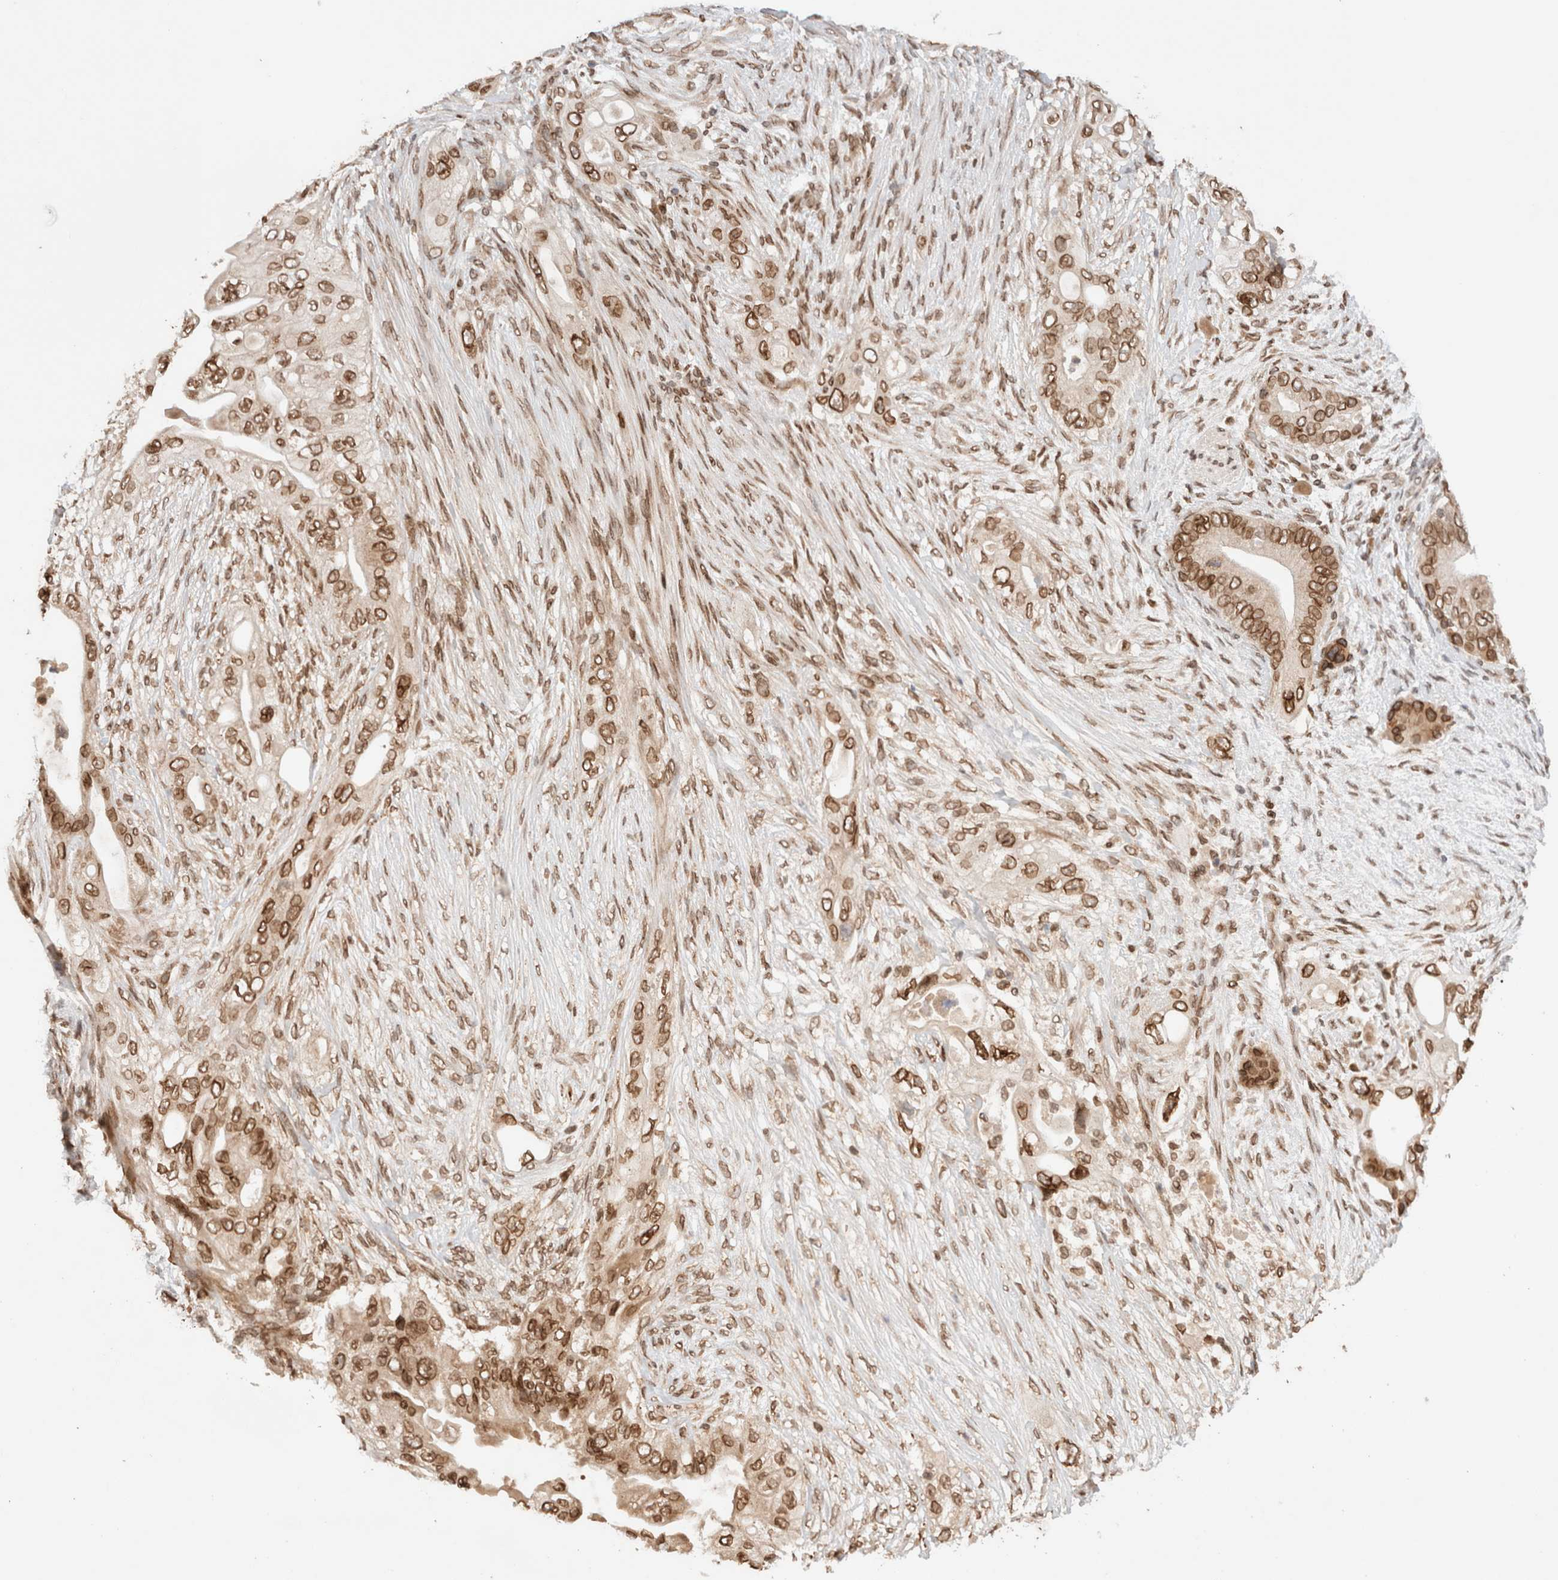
{"staining": {"intensity": "strong", "quantity": ">75%", "location": "cytoplasmic/membranous,nuclear"}, "tissue": "pancreatic cancer", "cell_type": "Tumor cells", "image_type": "cancer", "snomed": [{"axis": "morphology", "description": "Adenocarcinoma, NOS"}, {"axis": "topography", "description": "Pancreas"}], "caption": "An image of pancreatic adenocarcinoma stained for a protein reveals strong cytoplasmic/membranous and nuclear brown staining in tumor cells.", "gene": "TPR", "patient": {"sex": "male", "age": 53}}